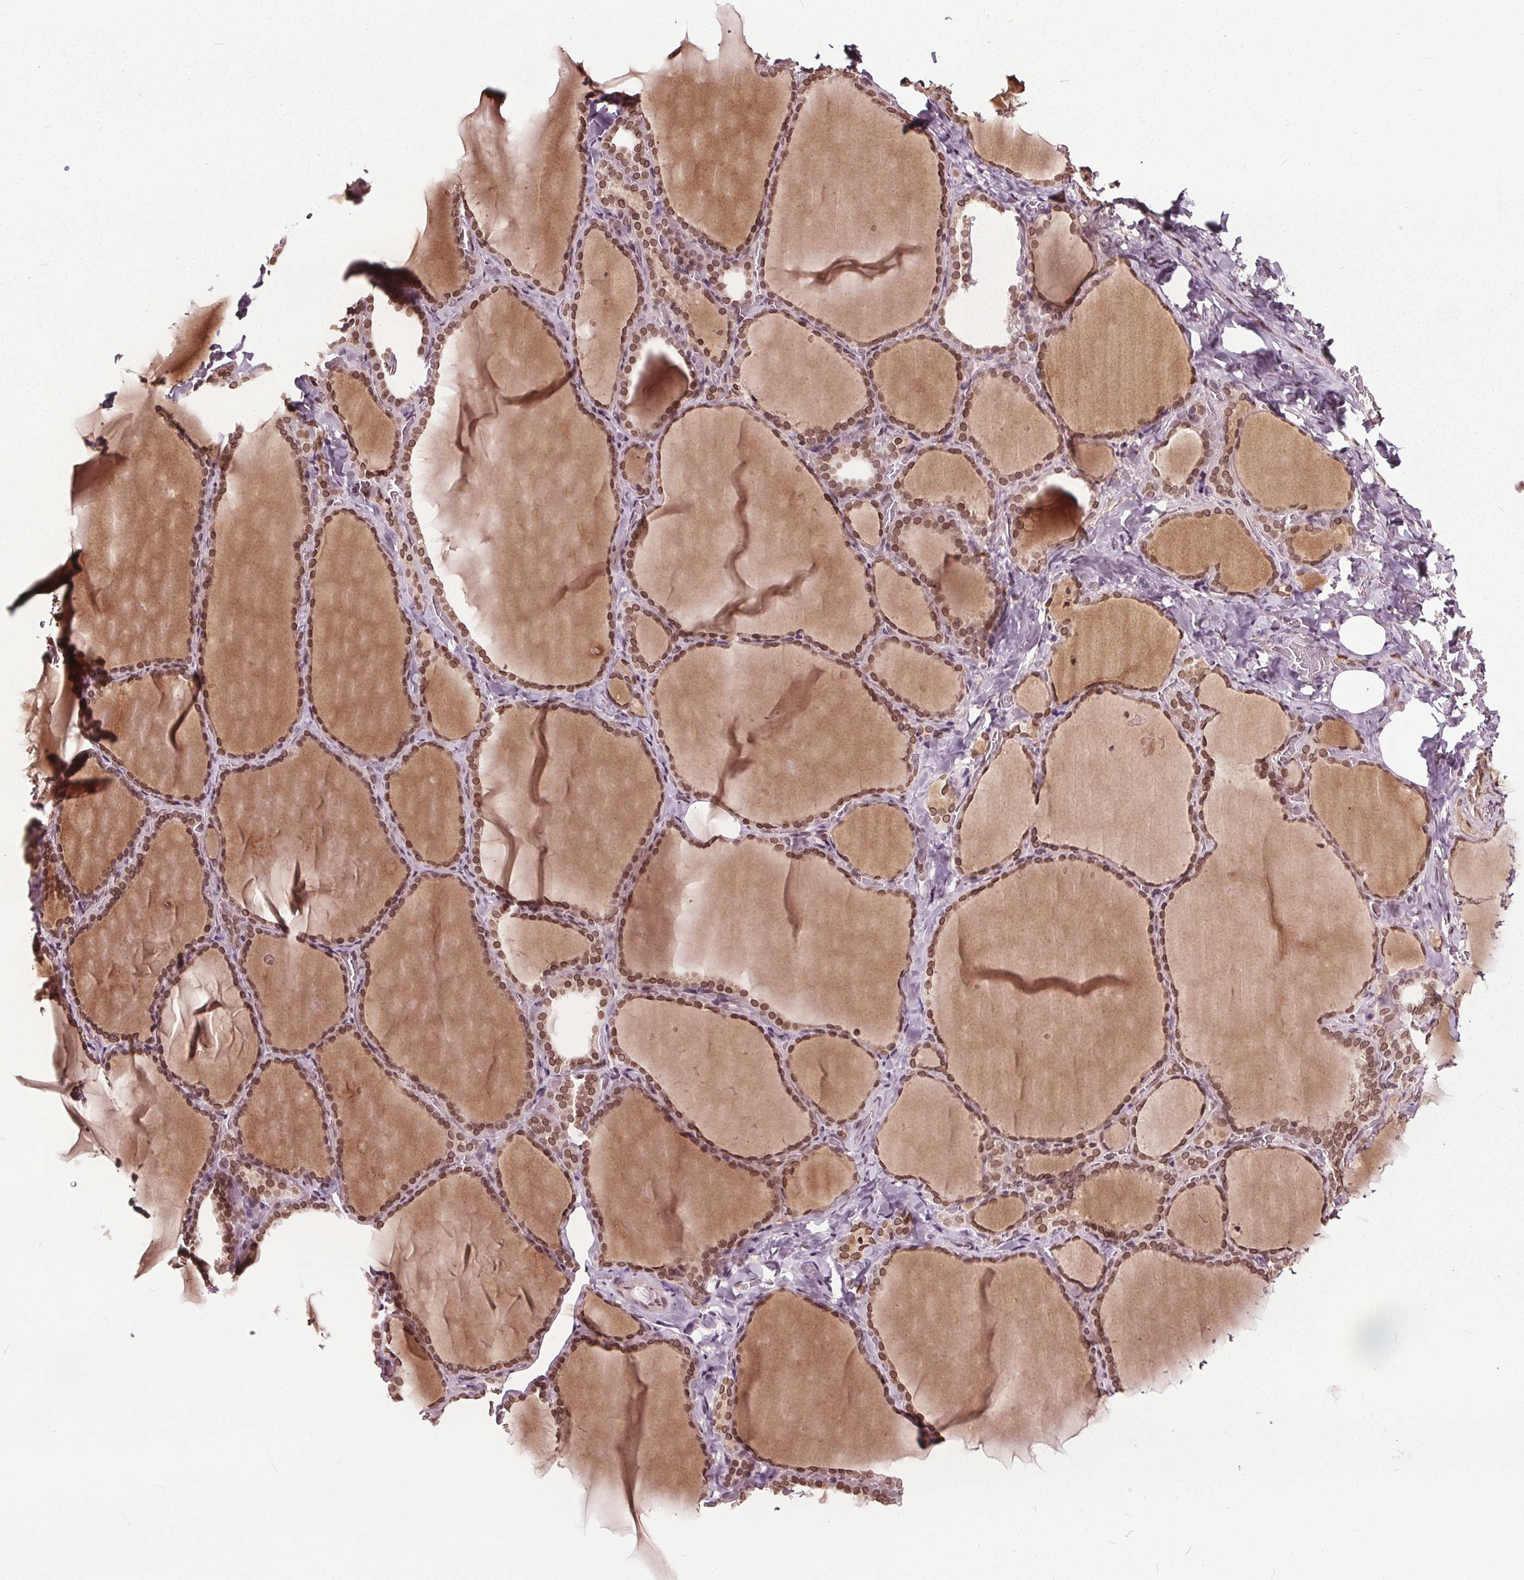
{"staining": {"intensity": "moderate", "quantity": ">75%", "location": "cytoplasmic/membranous,nuclear"}, "tissue": "thyroid gland", "cell_type": "Glandular cells", "image_type": "normal", "snomed": [{"axis": "morphology", "description": "Normal tissue, NOS"}, {"axis": "topography", "description": "Thyroid gland"}], "caption": "High-power microscopy captured an immunohistochemistry image of unremarkable thyroid gland, revealing moderate cytoplasmic/membranous,nuclear expression in approximately >75% of glandular cells. Using DAB (3,3'-diaminobenzidine) (brown) and hematoxylin (blue) stains, captured at high magnification using brightfield microscopy.", "gene": "TTC39C", "patient": {"sex": "female", "age": 22}}